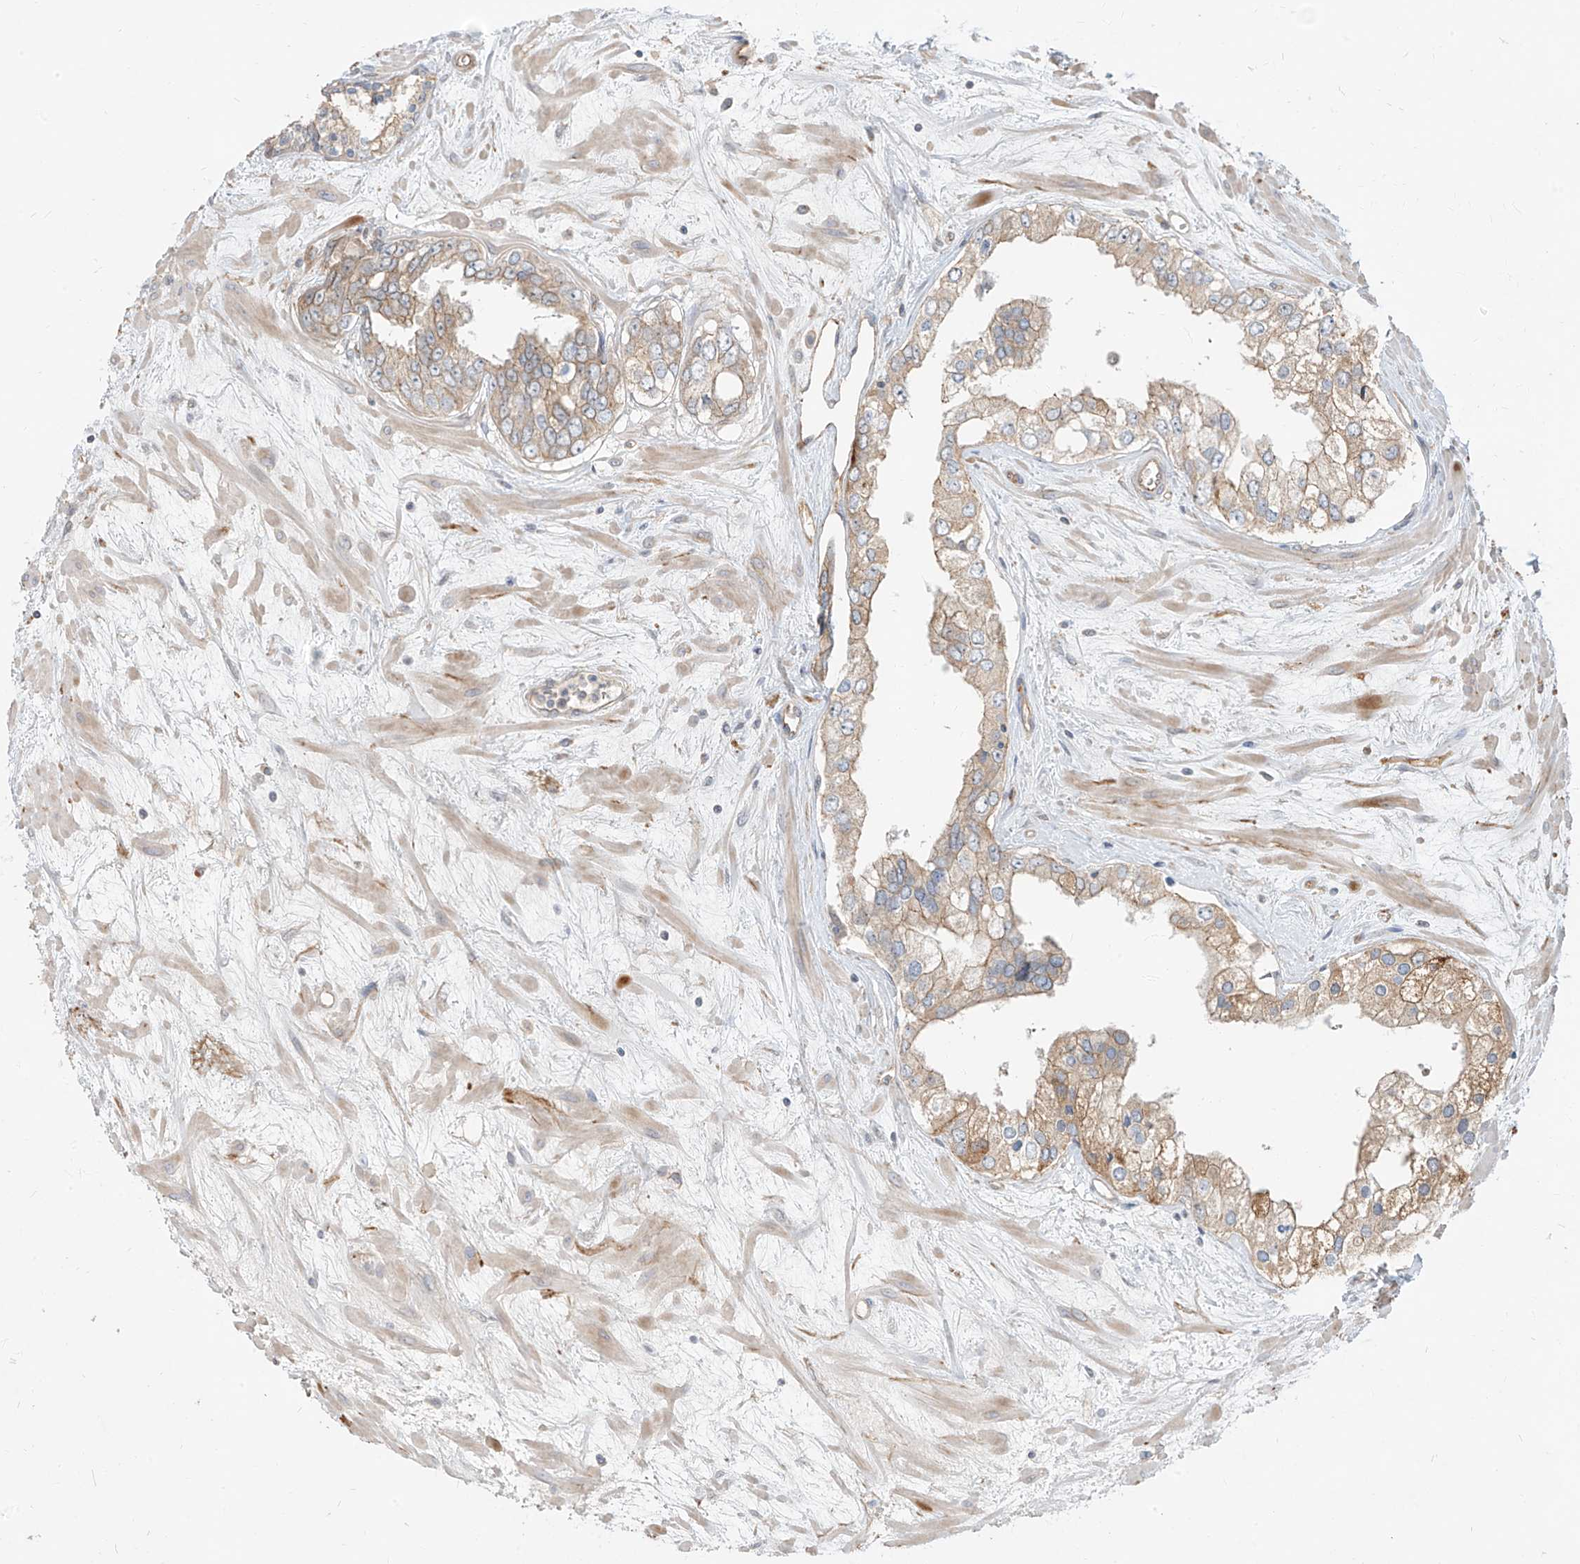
{"staining": {"intensity": "moderate", "quantity": "<25%", "location": "cytoplasmic/membranous"}, "tissue": "prostate cancer", "cell_type": "Tumor cells", "image_type": "cancer", "snomed": [{"axis": "morphology", "description": "Adenocarcinoma, High grade"}, {"axis": "topography", "description": "Prostate"}], "caption": "A brown stain highlights moderate cytoplasmic/membranous expression of a protein in human prostate cancer tumor cells.", "gene": "EPHX4", "patient": {"sex": "male", "age": 66}}